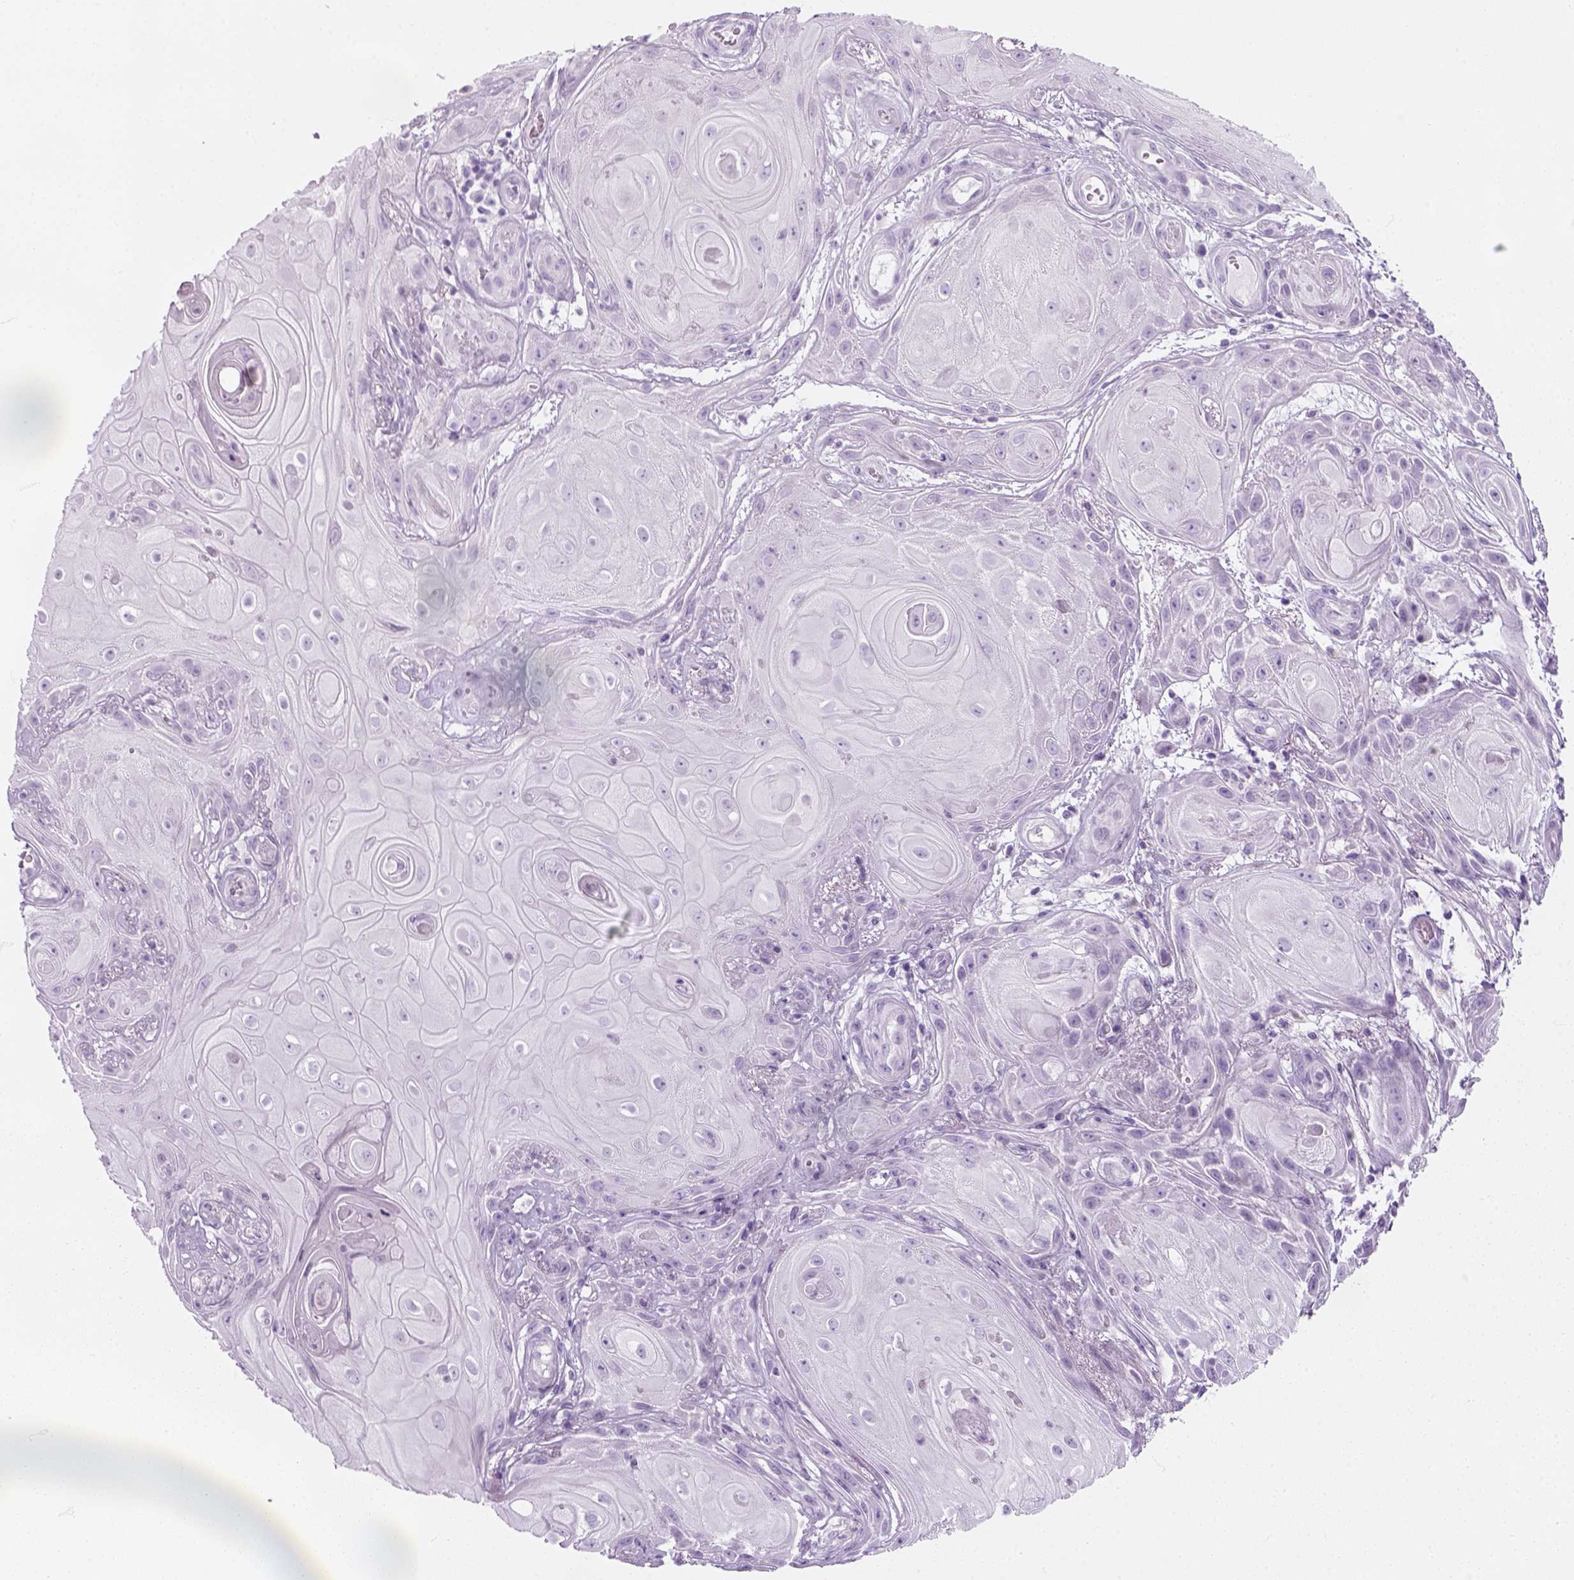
{"staining": {"intensity": "negative", "quantity": "none", "location": "none"}, "tissue": "skin cancer", "cell_type": "Tumor cells", "image_type": "cancer", "snomed": [{"axis": "morphology", "description": "Squamous cell carcinoma, NOS"}, {"axis": "topography", "description": "Skin"}], "caption": "The histopathology image demonstrates no staining of tumor cells in squamous cell carcinoma (skin). (IHC, brightfield microscopy, high magnification).", "gene": "SLC12A5", "patient": {"sex": "male", "age": 62}}